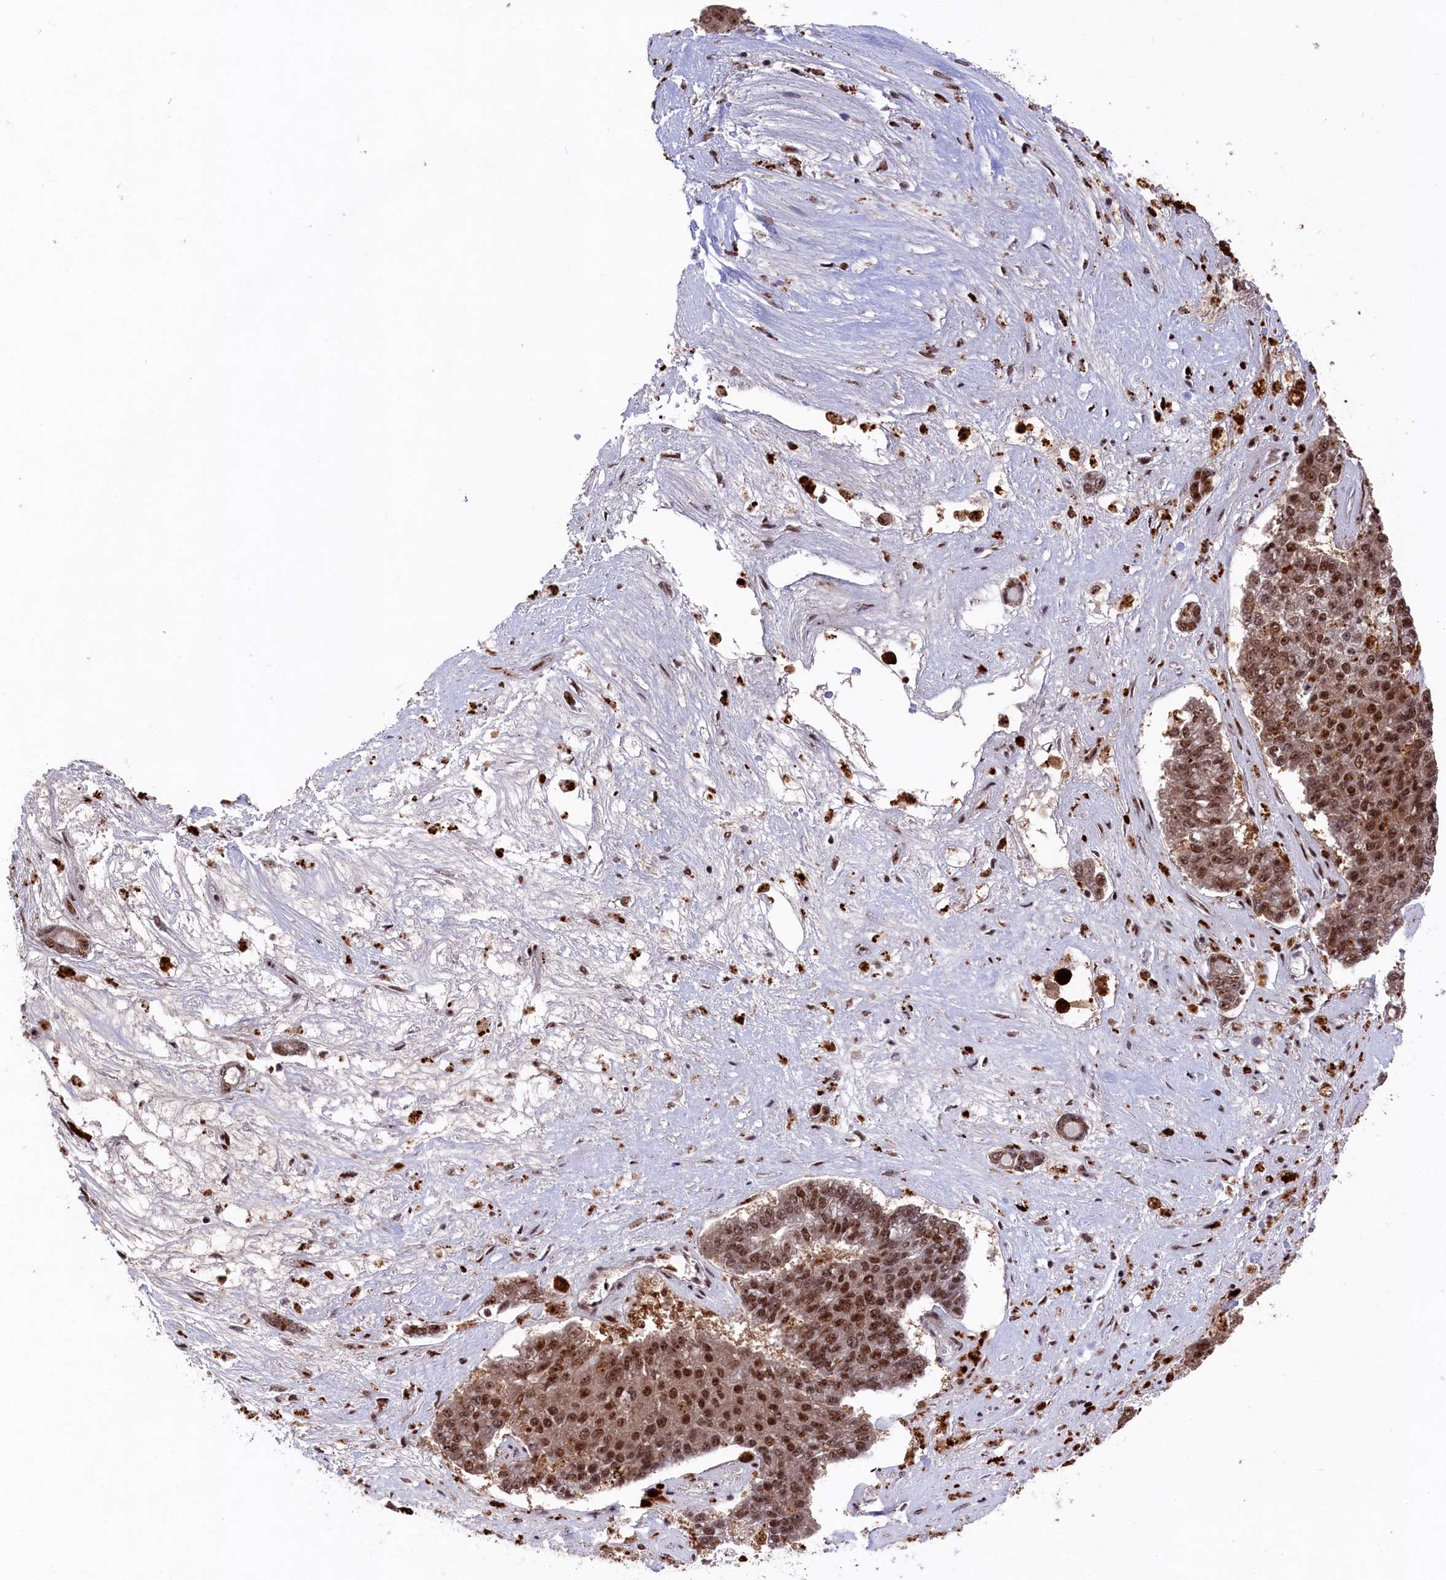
{"staining": {"intensity": "strong", "quantity": ">75%", "location": "cytoplasmic/membranous,nuclear"}, "tissue": "pancreatic cancer", "cell_type": "Tumor cells", "image_type": "cancer", "snomed": [{"axis": "morphology", "description": "Adenocarcinoma, NOS"}, {"axis": "topography", "description": "Pancreas"}], "caption": "Brown immunohistochemical staining in adenocarcinoma (pancreatic) reveals strong cytoplasmic/membranous and nuclear positivity in about >75% of tumor cells.", "gene": "PRPF31", "patient": {"sex": "male", "age": 50}}